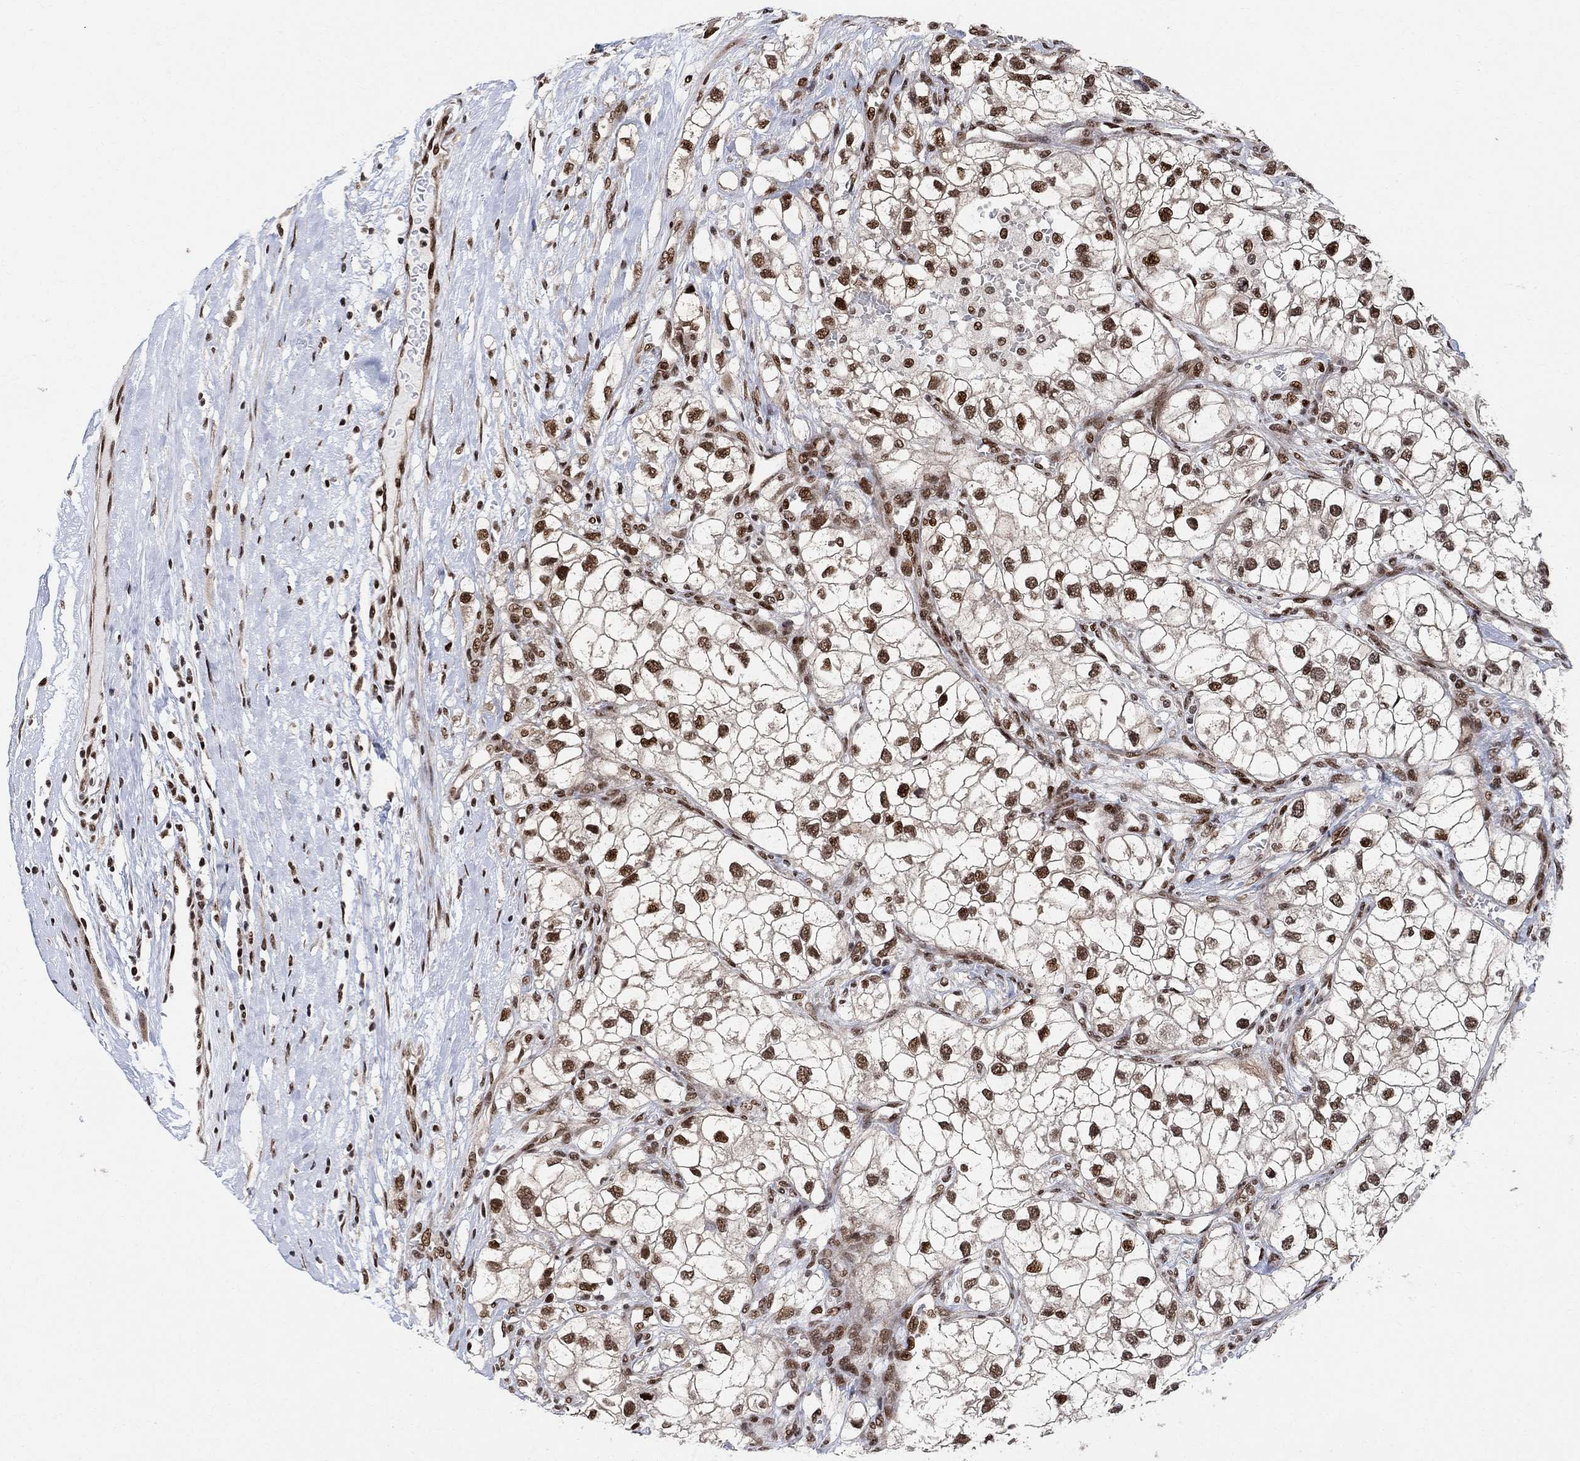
{"staining": {"intensity": "strong", "quantity": ">75%", "location": "nuclear"}, "tissue": "renal cancer", "cell_type": "Tumor cells", "image_type": "cancer", "snomed": [{"axis": "morphology", "description": "Adenocarcinoma, NOS"}, {"axis": "topography", "description": "Kidney"}], "caption": "The immunohistochemical stain labels strong nuclear positivity in tumor cells of renal cancer (adenocarcinoma) tissue. (brown staining indicates protein expression, while blue staining denotes nuclei).", "gene": "E4F1", "patient": {"sex": "male", "age": 59}}